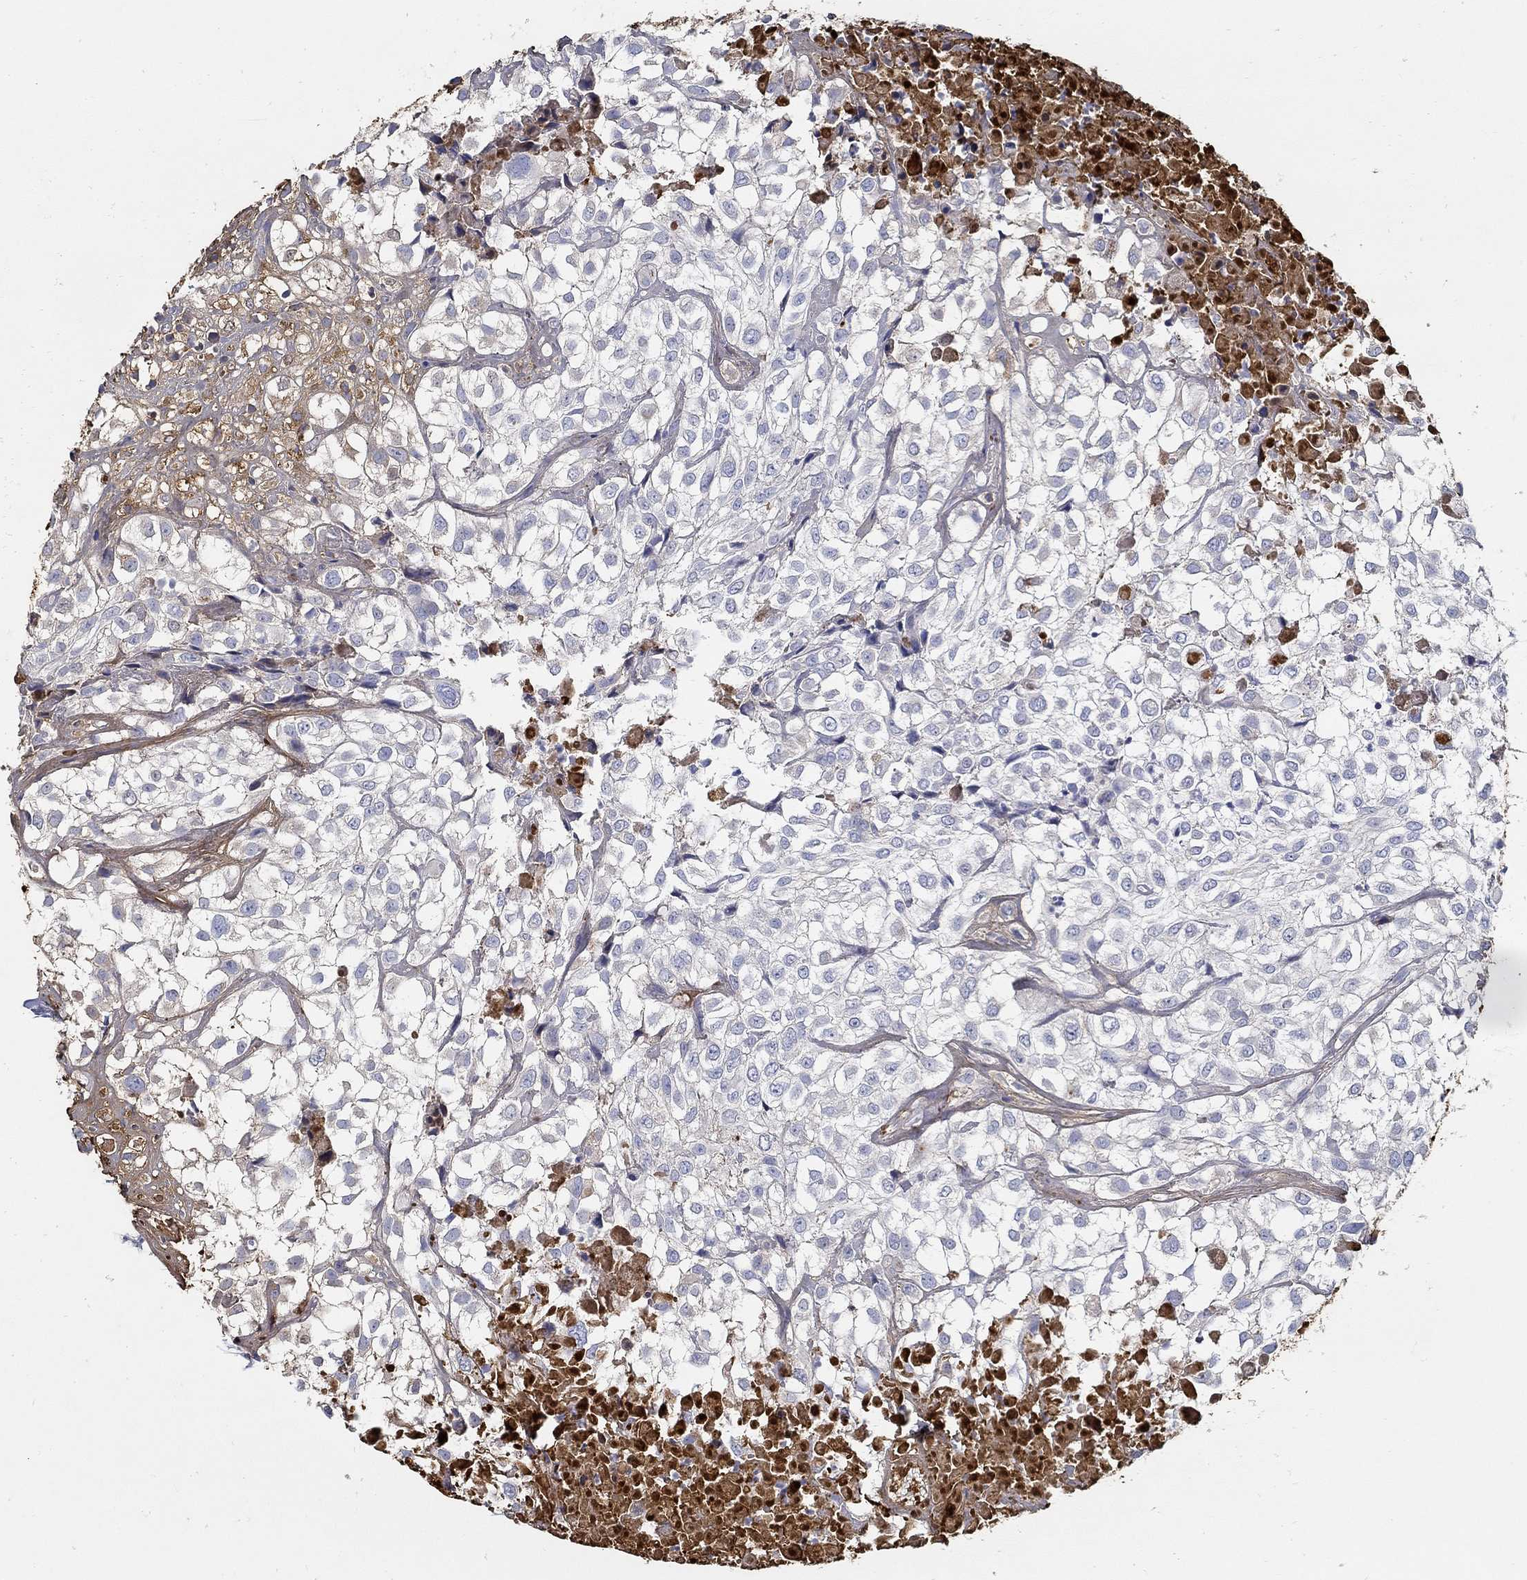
{"staining": {"intensity": "negative", "quantity": "none", "location": "none"}, "tissue": "urothelial cancer", "cell_type": "Tumor cells", "image_type": "cancer", "snomed": [{"axis": "morphology", "description": "Urothelial carcinoma, High grade"}, {"axis": "topography", "description": "Urinary bladder"}], "caption": "This photomicrograph is of urothelial carcinoma (high-grade) stained with immunohistochemistry (IHC) to label a protein in brown with the nuclei are counter-stained blue. There is no positivity in tumor cells.", "gene": "TGFBI", "patient": {"sex": "male", "age": 56}}